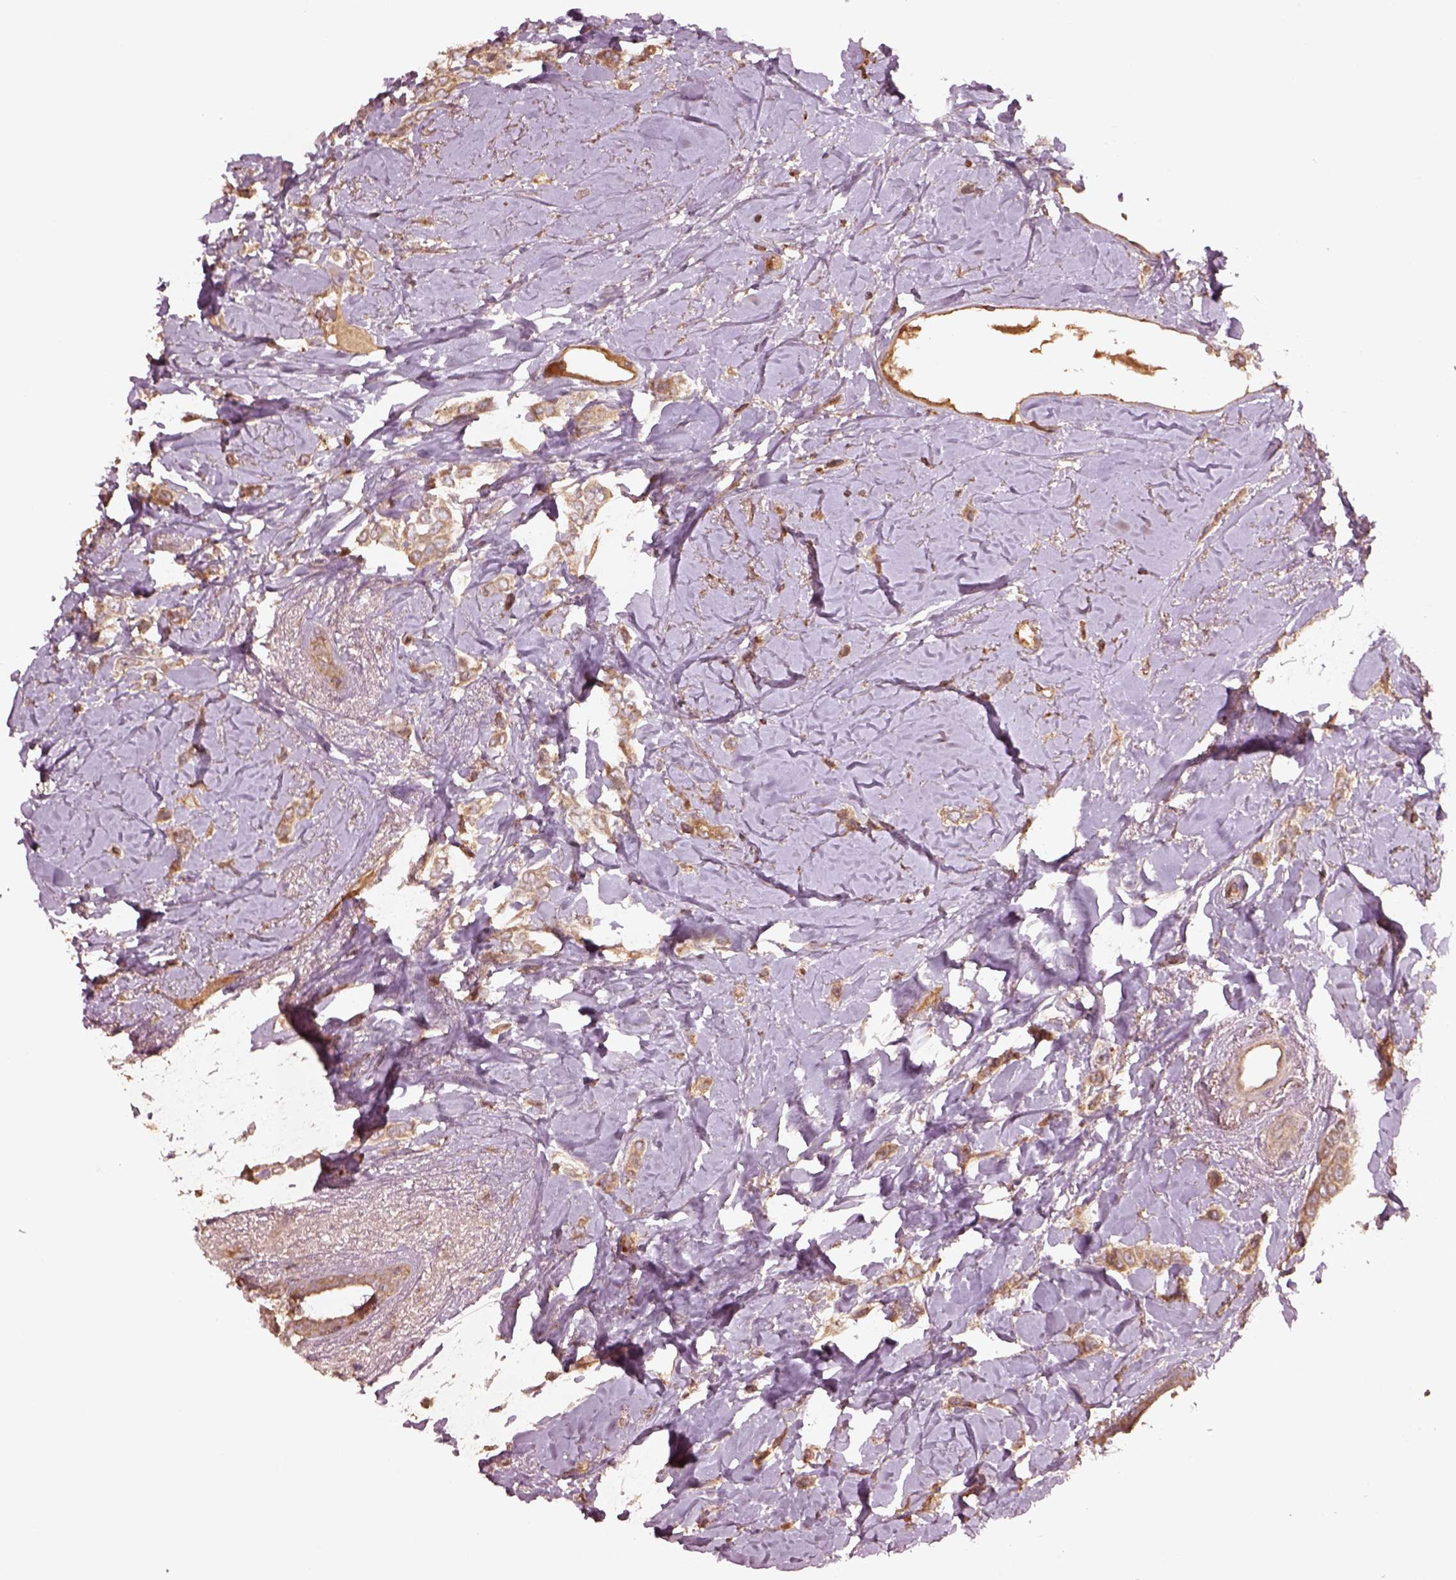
{"staining": {"intensity": "weak", "quantity": ">75%", "location": "cytoplasmic/membranous"}, "tissue": "breast cancer", "cell_type": "Tumor cells", "image_type": "cancer", "snomed": [{"axis": "morphology", "description": "Lobular carcinoma"}, {"axis": "topography", "description": "Breast"}], "caption": "The immunohistochemical stain shows weak cytoplasmic/membranous staining in tumor cells of lobular carcinoma (breast) tissue.", "gene": "TRADD", "patient": {"sex": "female", "age": 66}}